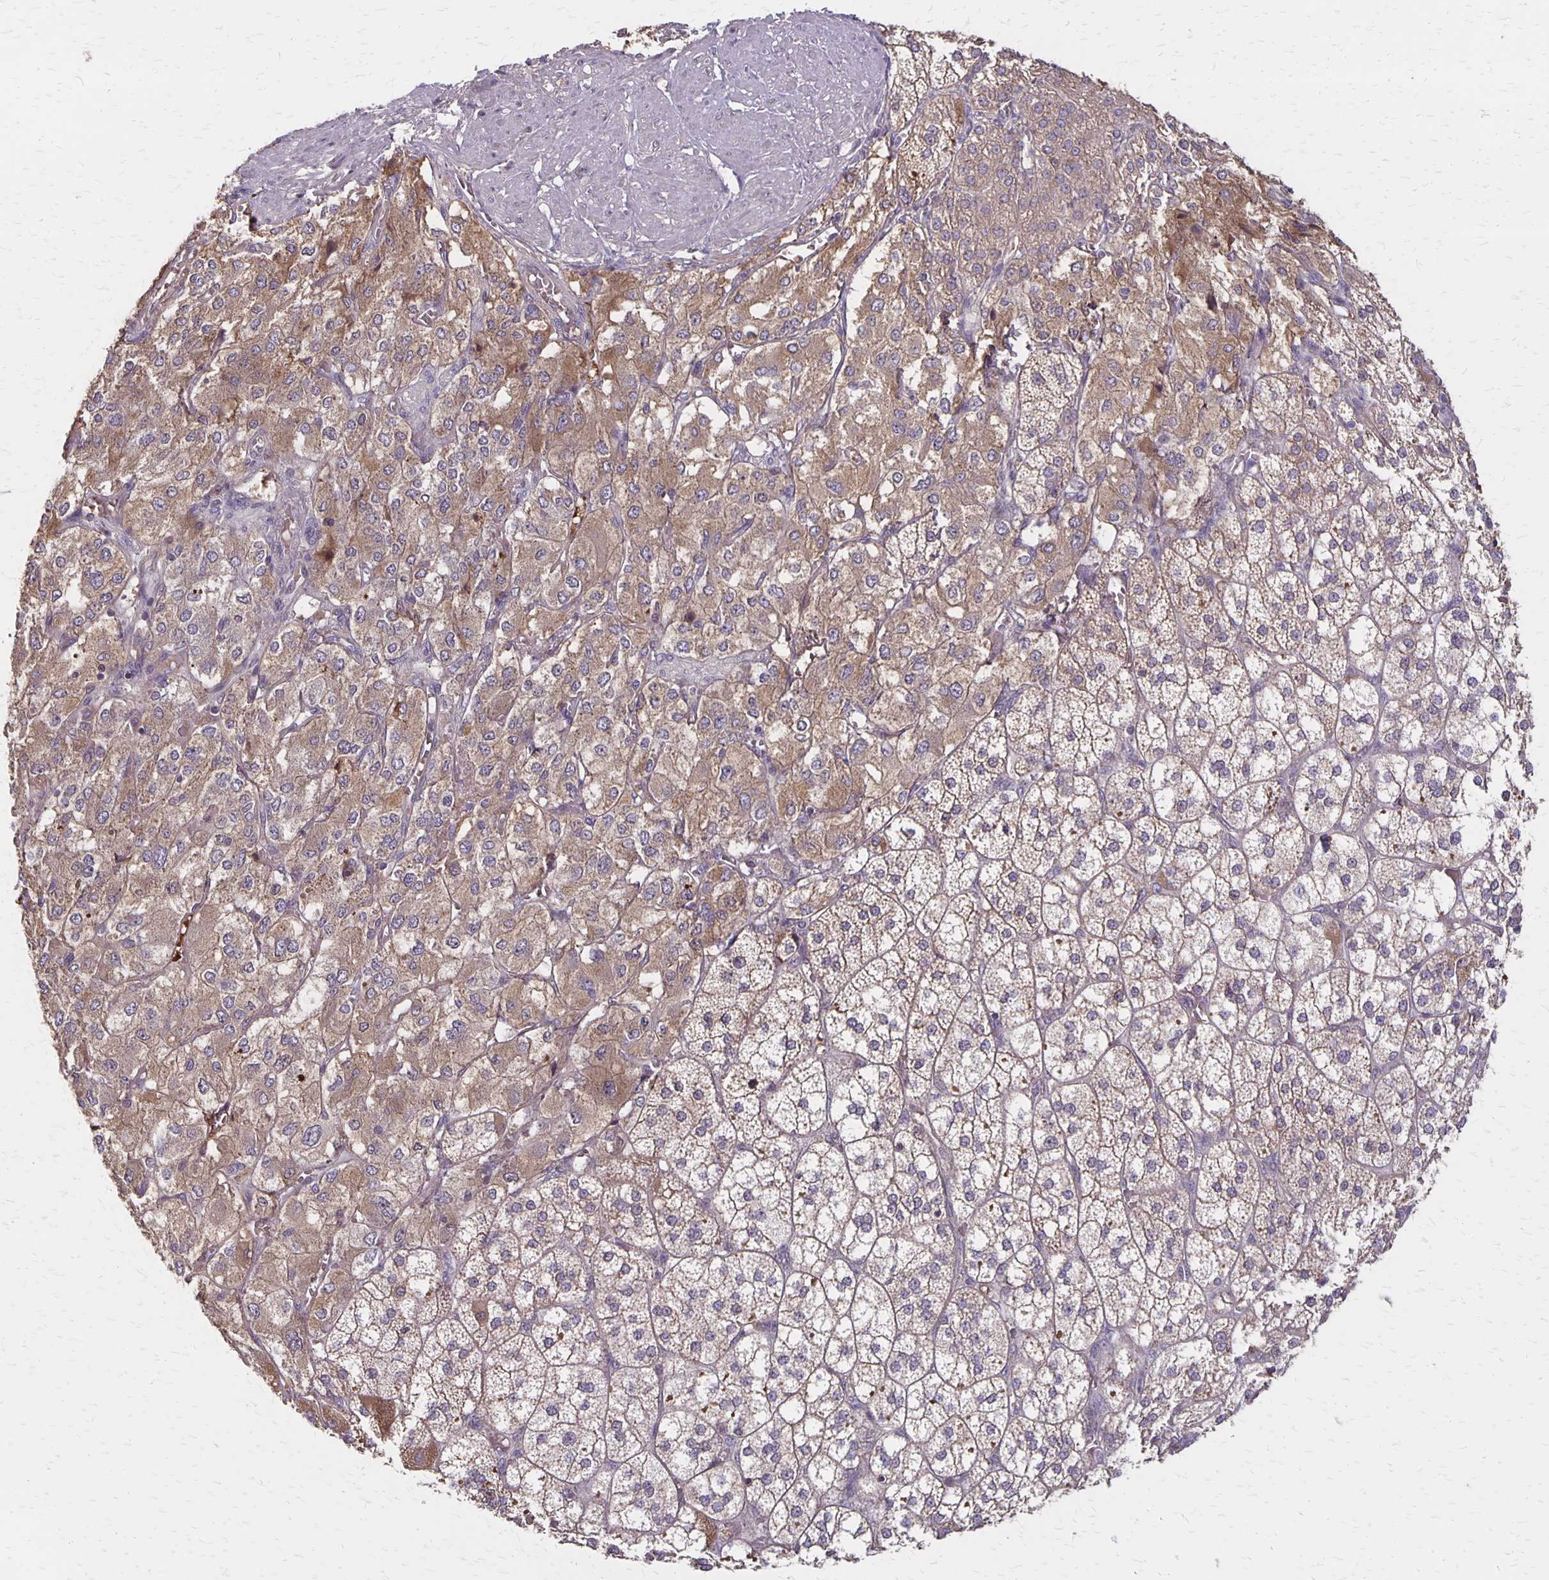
{"staining": {"intensity": "moderate", "quantity": ">75%", "location": "cytoplasmic/membranous"}, "tissue": "adrenal gland", "cell_type": "Glandular cells", "image_type": "normal", "snomed": [{"axis": "morphology", "description": "Normal tissue, NOS"}, {"axis": "topography", "description": "Adrenal gland"}], "caption": "Immunohistochemical staining of benign human adrenal gland displays moderate cytoplasmic/membranous protein positivity in about >75% of glandular cells. (Brightfield microscopy of DAB IHC at high magnification).", "gene": "PROM2", "patient": {"sex": "female", "age": 60}}